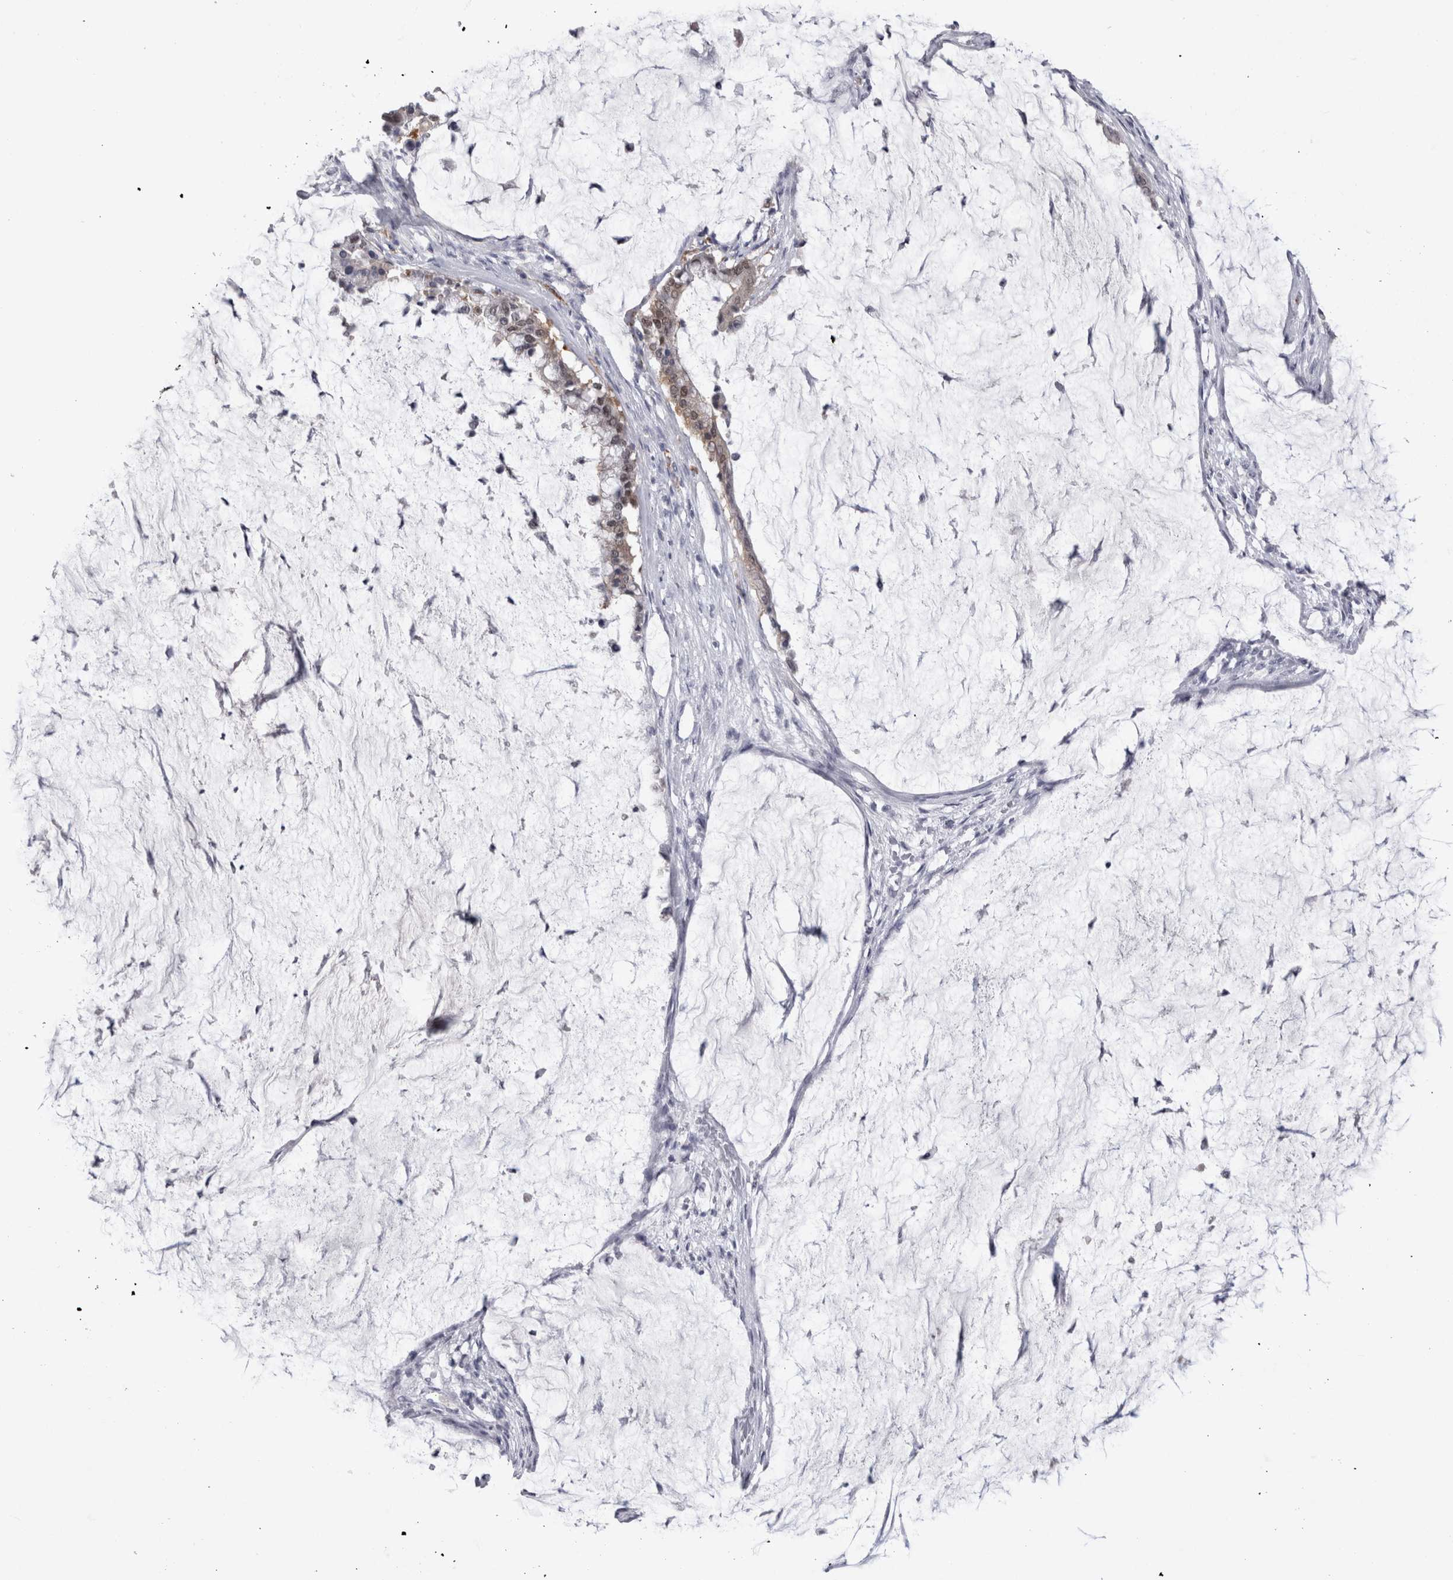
{"staining": {"intensity": "weak", "quantity": ">75%", "location": "cytoplasmic/membranous,nuclear"}, "tissue": "pancreatic cancer", "cell_type": "Tumor cells", "image_type": "cancer", "snomed": [{"axis": "morphology", "description": "Adenocarcinoma, NOS"}, {"axis": "topography", "description": "Pancreas"}], "caption": "Tumor cells show weak cytoplasmic/membranous and nuclear expression in approximately >75% of cells in pancreatic cancer.", "gene": "ACOT7", "patient": {"sex": "male", "age": 41}}